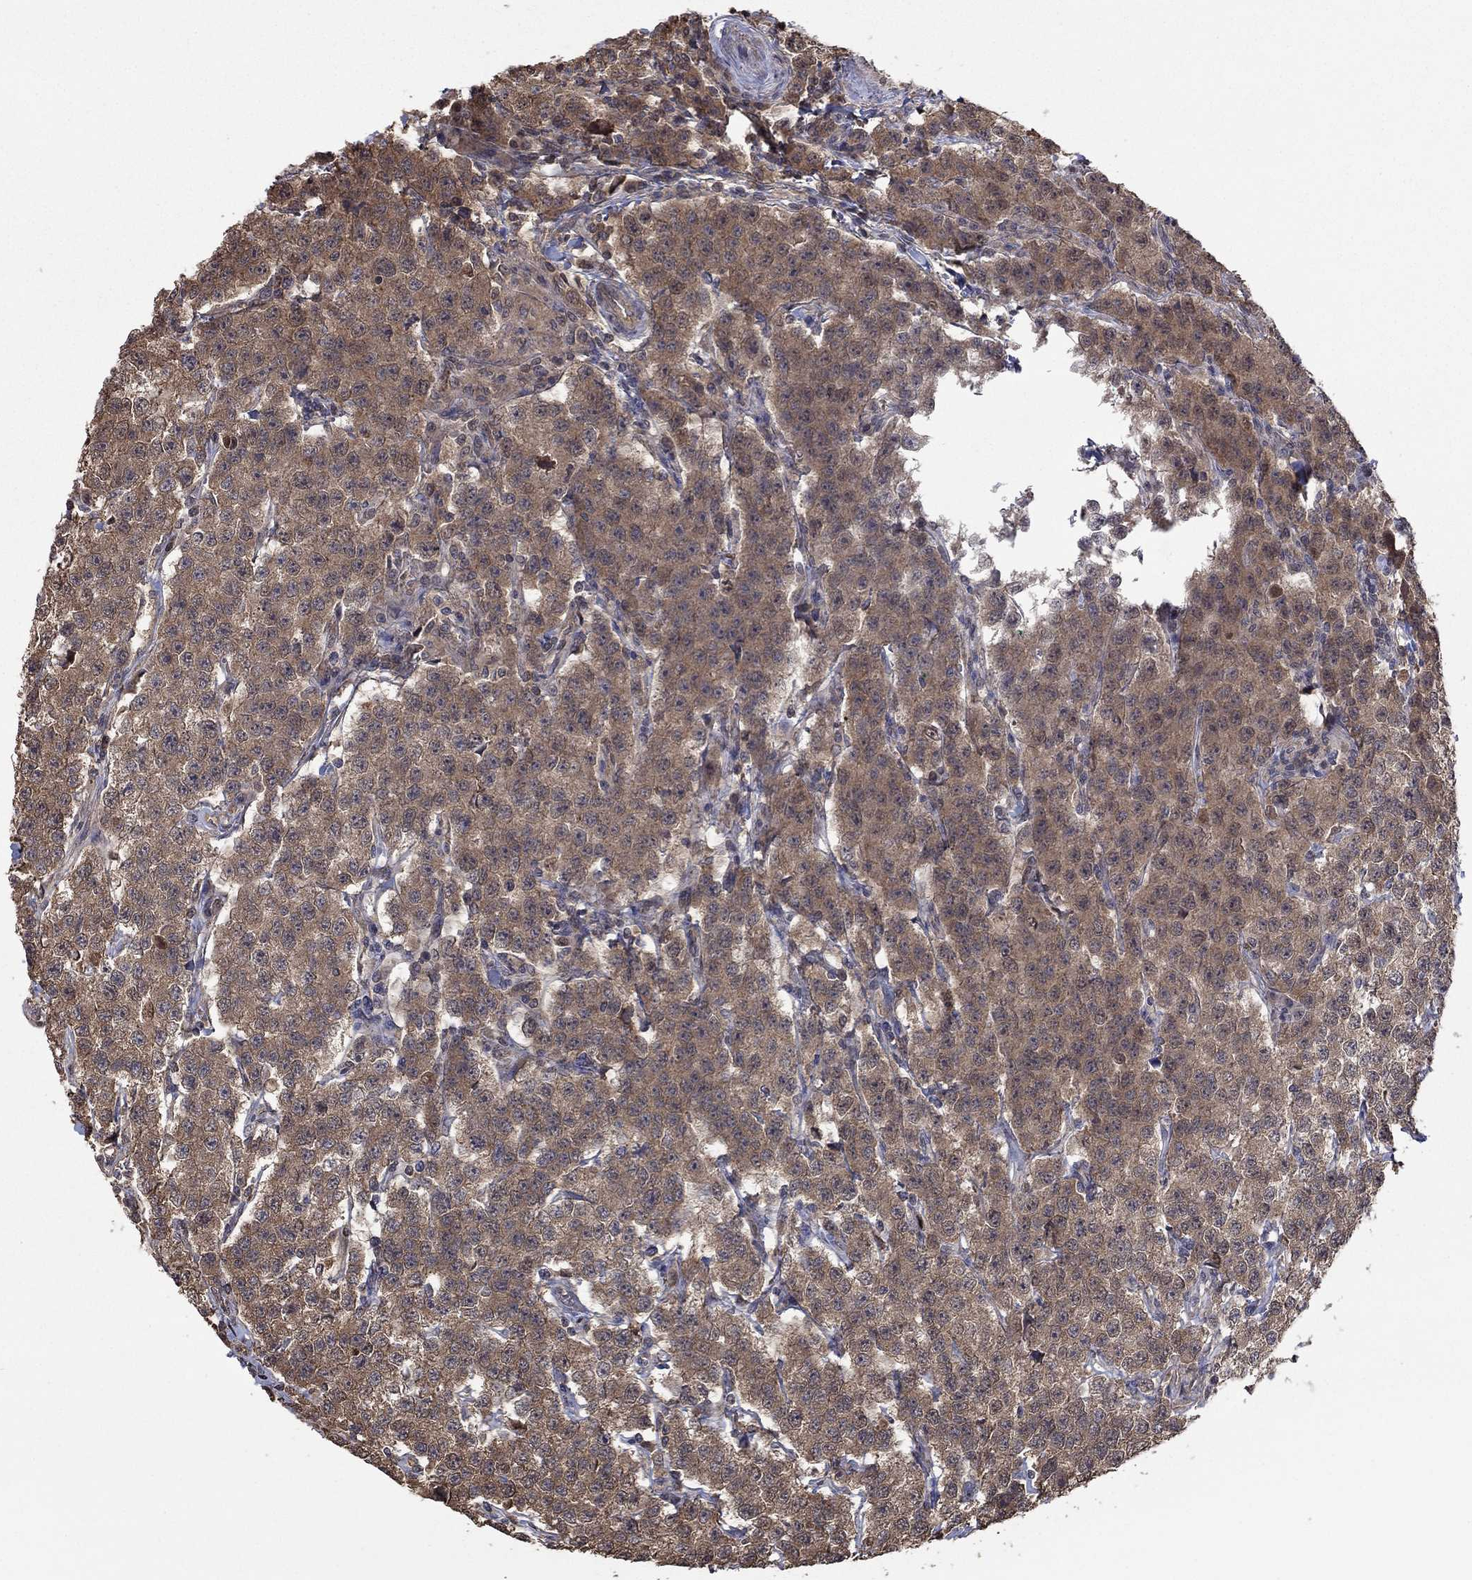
{"staining": {"intensity": "moderate", "quantity": "25%-75%", "location": "cytoplasmic/membranous"}, "tissue": "testis cancer", "cell_type": "Tumor cells", "image_type": "cancer", "snomed": [{"axis": "morphology", "description": "Seminoma, NOS"}, {"axis": "topography", "description": "Testis"}], "caption": "Immunohistochemical staining of testis cancer displays medium levels of moderate cytoplasmic/membranous expression in approximately 25%-75% of tumor cells. The staining was performed using DAB (3,3'-diaminobenzidine), with brown indicating positive protein expression. Nuclei are stained blue with hematoxylin.", "gene": "RNF114", "patient": {"sex": "male", "age": 59}}